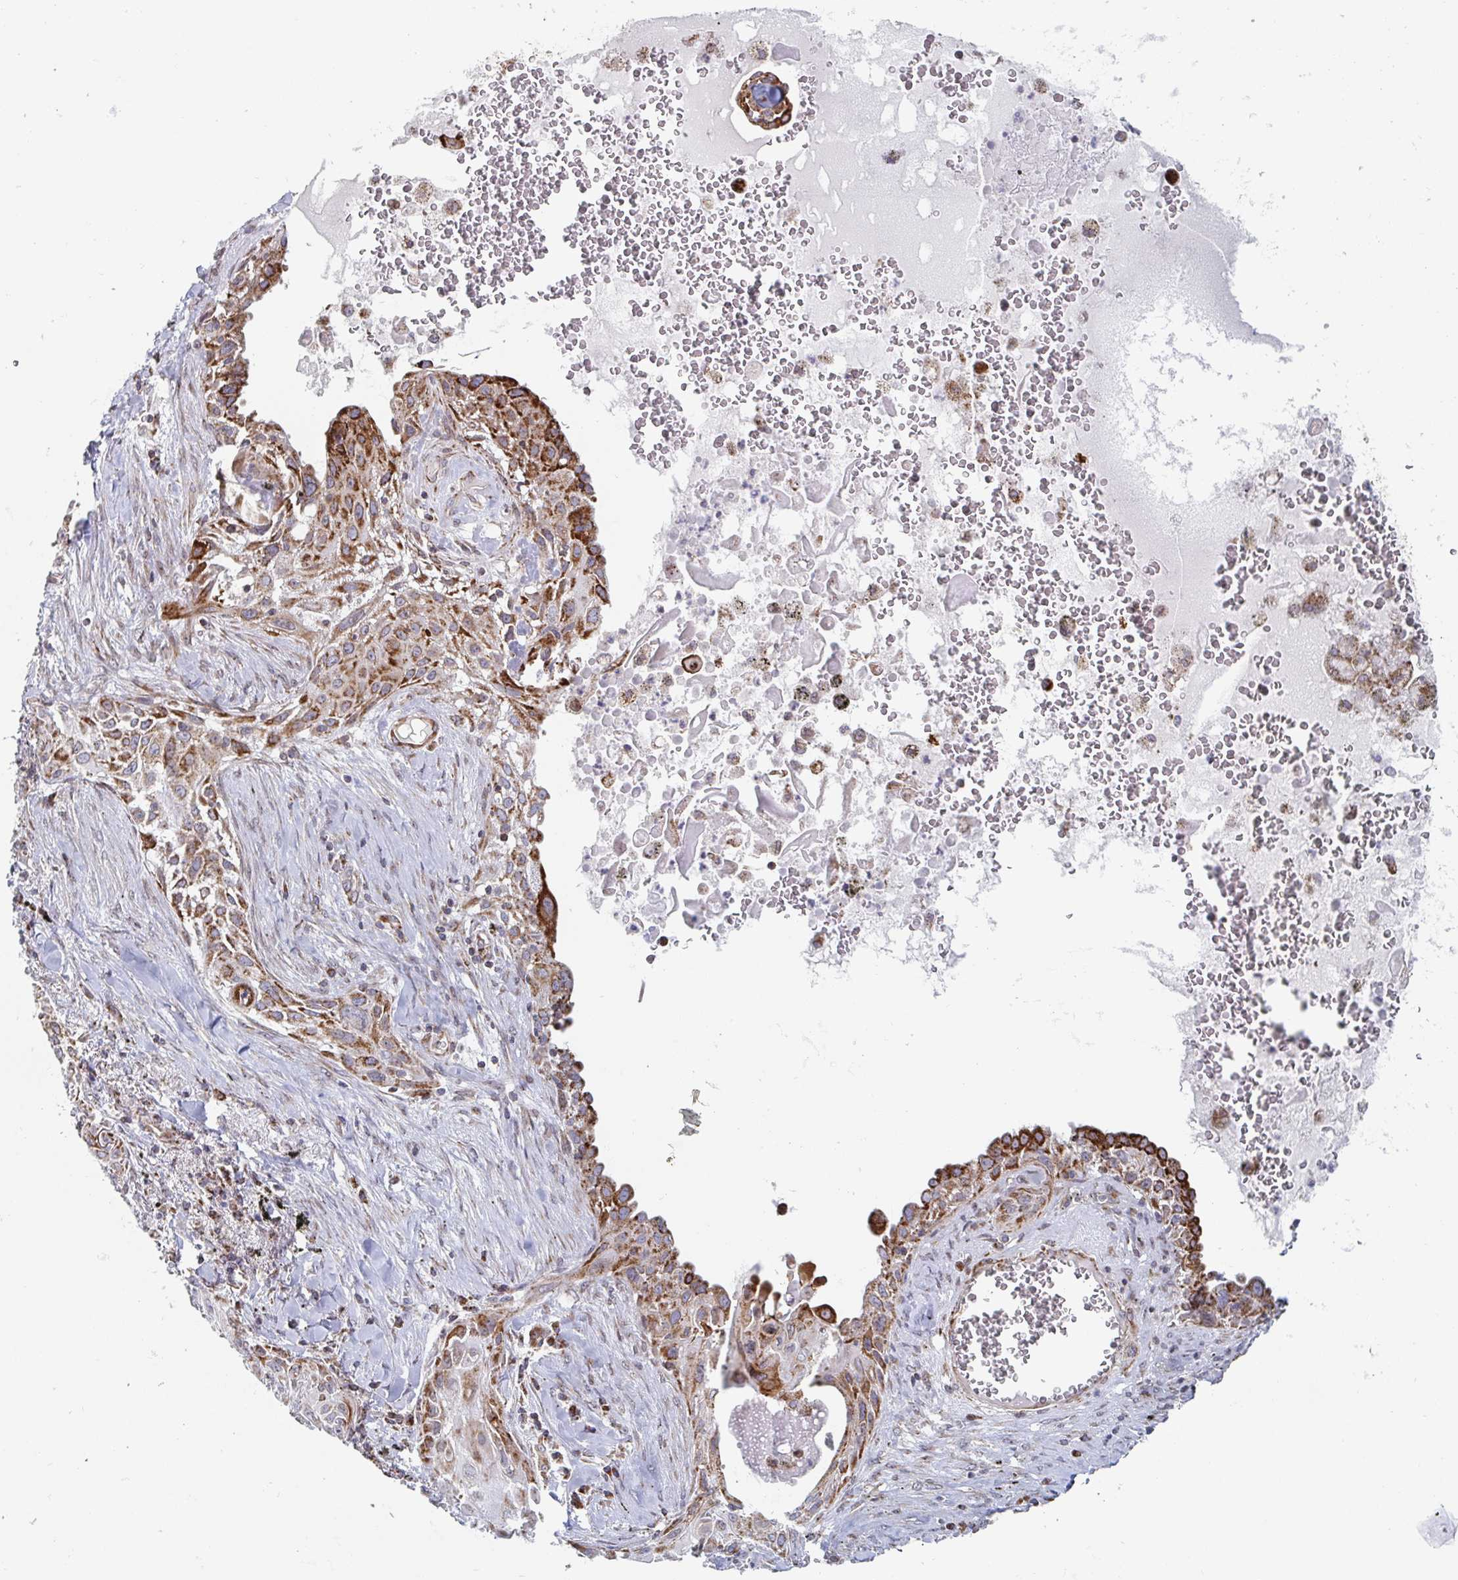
{"staining": {"intensity": "moderate", "quantity": ">75%", "location": "cytoplasmic/membranous"}, "tissue": "lung cancer", "cell_type": "Tumor cells", "image_type": "cancer", "snomed": [{"axis": "morphology", "description": "Squamous cell carcinoma, NOS"}, {"axis": "topography", "description": "Lung"}], "caption": "Squamous cell carcinoma (lung) stained with a protein marker reveals moderate staining in tumor cells.", "gene": "STARD8", "patient": {"sex": "male", "age": 79}}